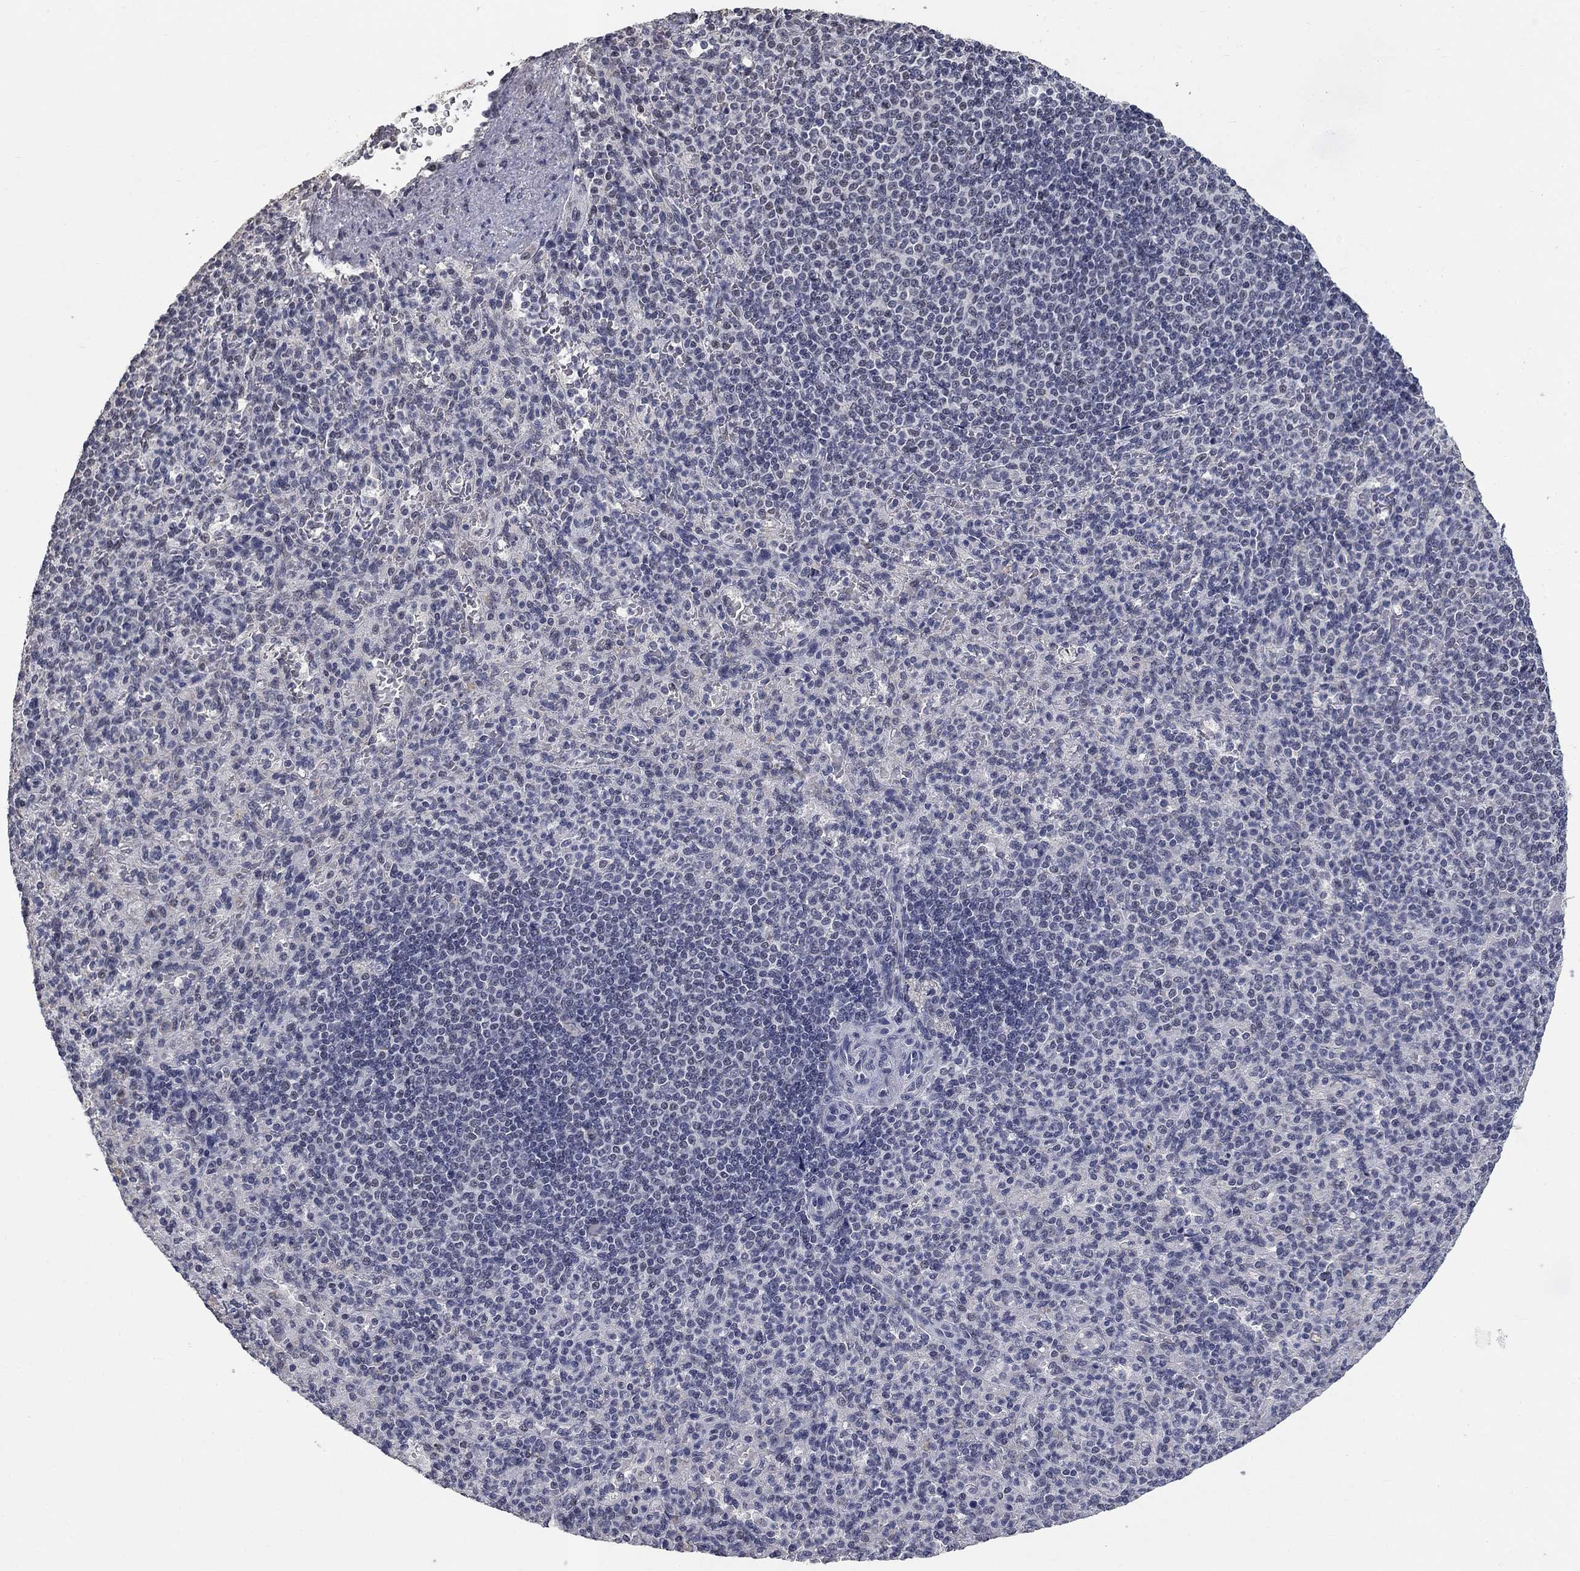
{"staining": {"intensity": "negative", "quantity": "none", "location": "none"}, "tissue": "spleen", "cell_type": "Cells in red pulp", "image_type": "normal", "snomed": [{"axis": "morphology", "description": "Normal tissue, NOS"}, {"axis": "topography", "description": "Spleen"}], "caption": "DAB (3,3'-diaminobenzidine) immunohistochemical staining of benign spleen shows no significant staining in cells in red pulp.", "gene": "SPATA33", "patient": {"sex": "female", "age": 74}}